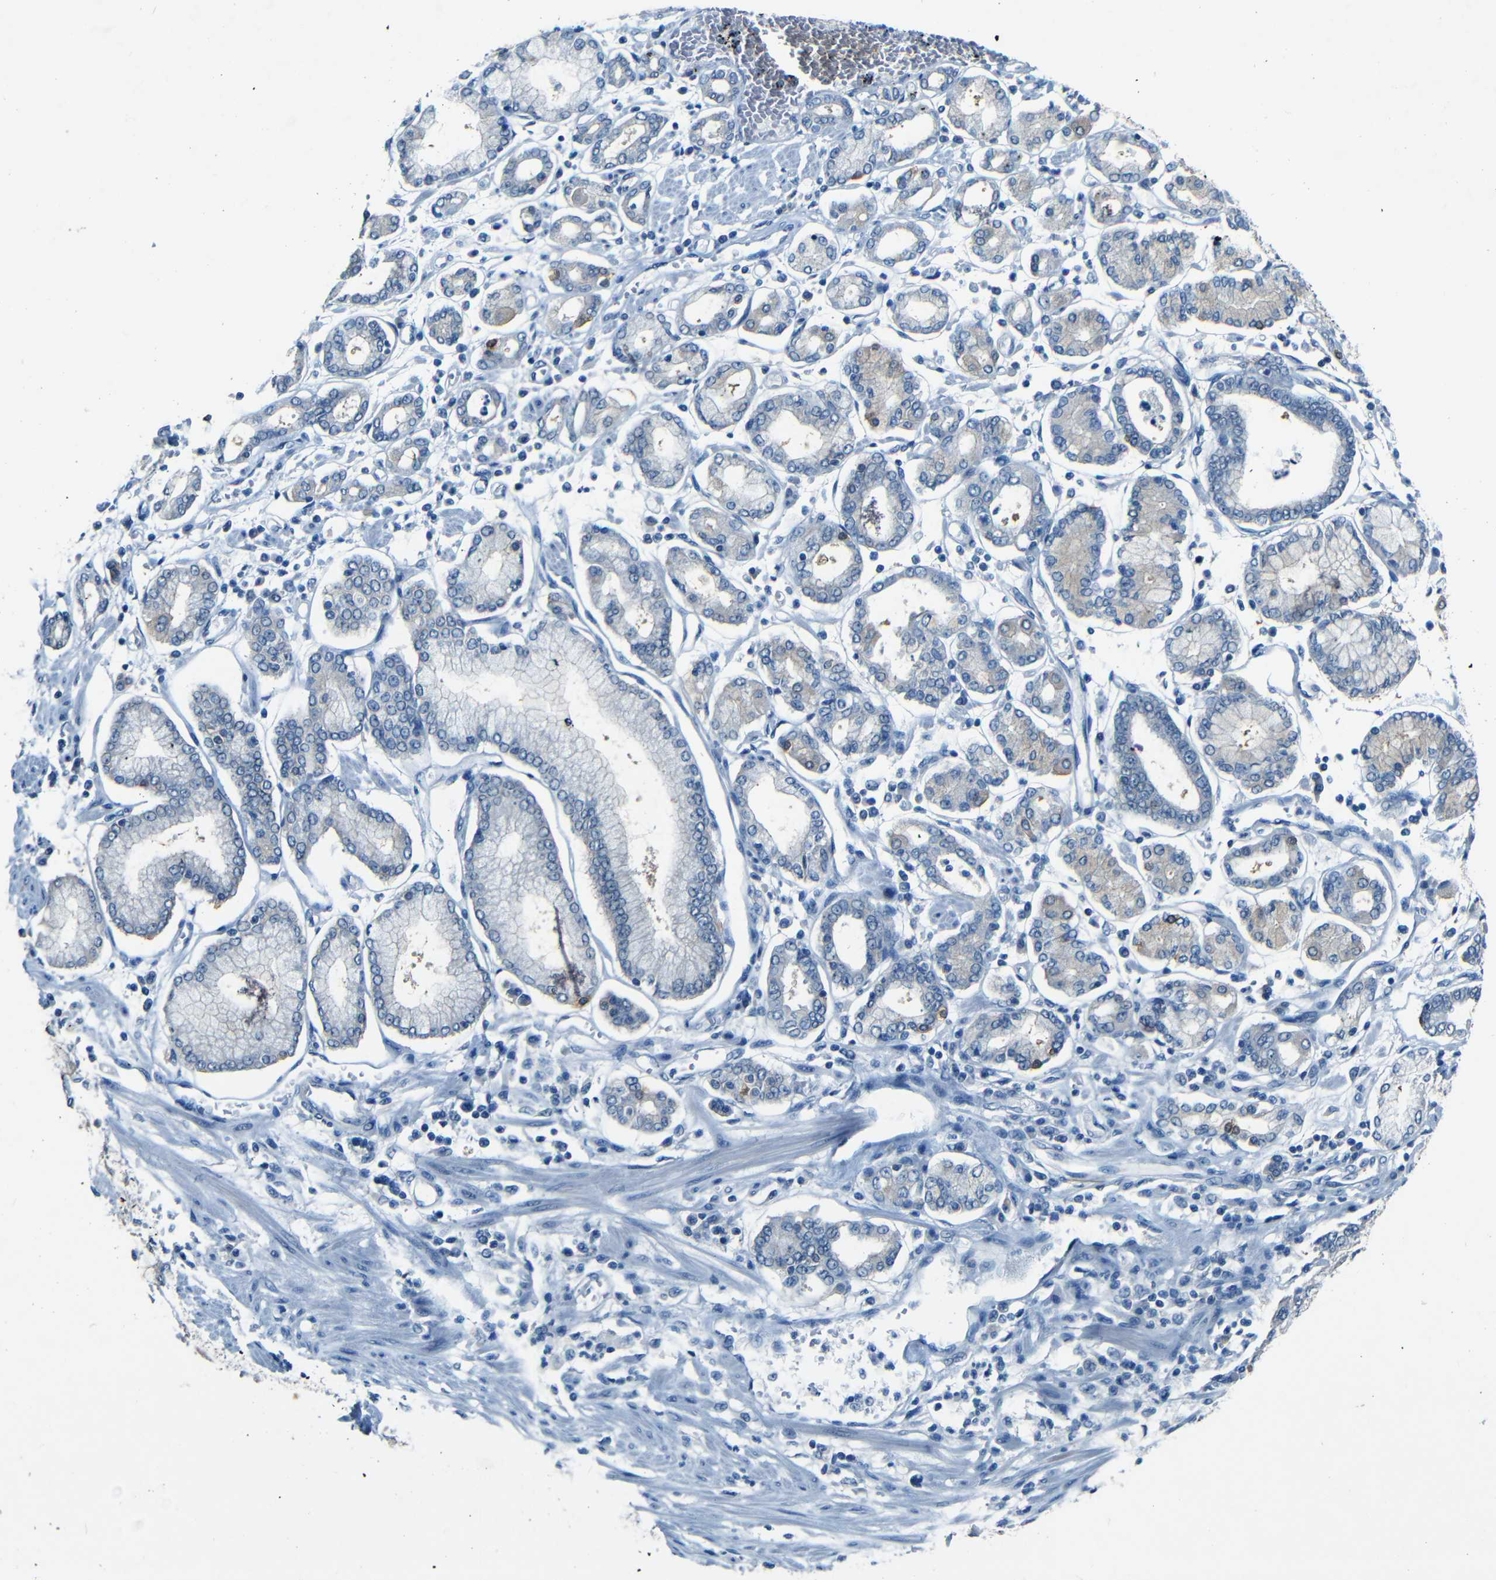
{"staining": {"intensity": "weak", "quantity": "<25%", "location": "cytoplasmic/membranous"}, "tissue": "stomach cancer", "cell_type": "Tumor cells", "image_type": "cancer", "snomed": [{"axis": "morphology", "description": "Adenocarcinoma, NOS"}, {"axis": "topography", "description": "Stomach"}], "caption": "This is an IHC photomicrograph of stomach cancer (adenocarcinoma). There is no staining in tumor cells.", "gene": "ZMAT1", "patient": {"sex": "male", "age": 76}}